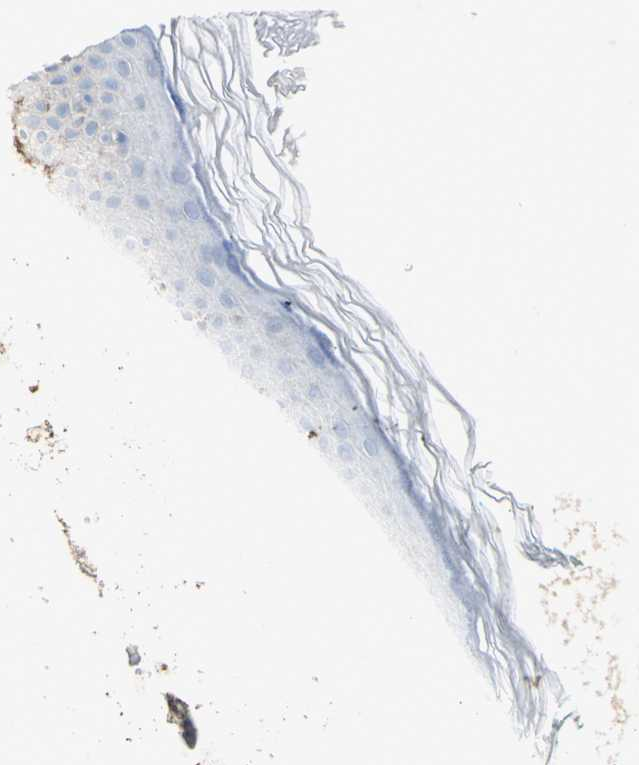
{"staining": {"intensity": "moderate", "quantity": ">75%", "location": "cytoplasmic/membranous"}, "tissue": "skin", "cell_type": "Fibroblasts", "image_type": "normal", "snomed": [{"axis": "morphology", "description": "Normal tissue, NOS"}, {"axis": "topography", "description": "Skin"}], "caption": "This image shows benign skin stained with immunohistochemistry to label a protein in brown. The cytoplasmic/membranous of fibroblasts show moderate positivity for the protein. Nuclei are counter-stained blue.", "gene": "EFNB3", "patient": {"sex": "male", "age": 71}}